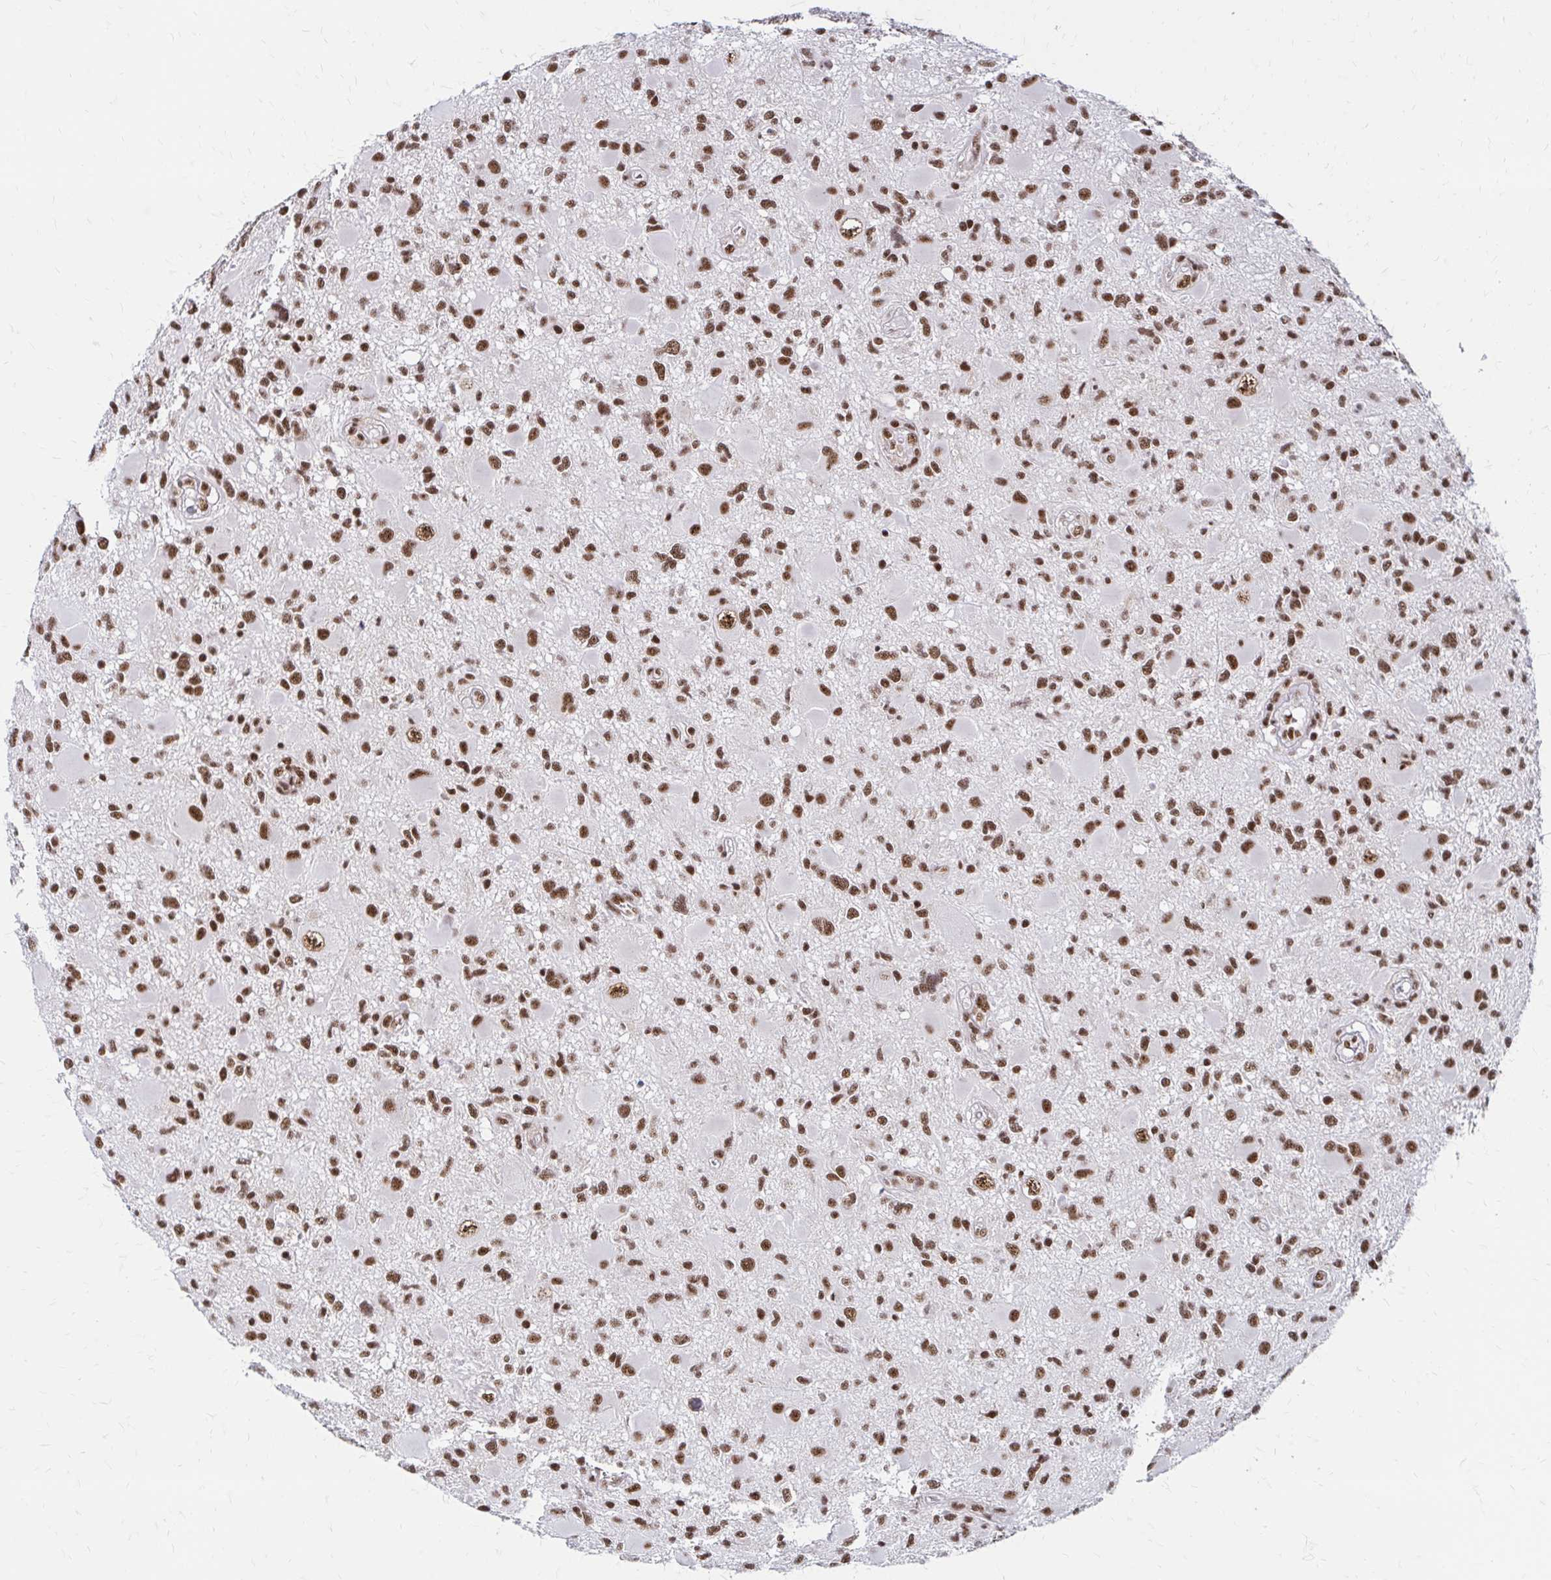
{"staining": {"intensity": "moderate", "quantity": ">75%", "location": "nuclear"}, "tissue": "glioma", "cell_type": "Tumor cells", "image_type": "cancer", "snomed": [{"axis": "morphology", "description": "Glioma, malignant, High grade"}, {"axis": "topography", "description": "Brain"}], "caption": "There is medium levels of moderate nuclear expression in tumor cells of glioma, as demonstrated by immunohistochemical staining (brown color).", "gene": "CNKSR3", "patient": {"sex": "male", "age": 54}}